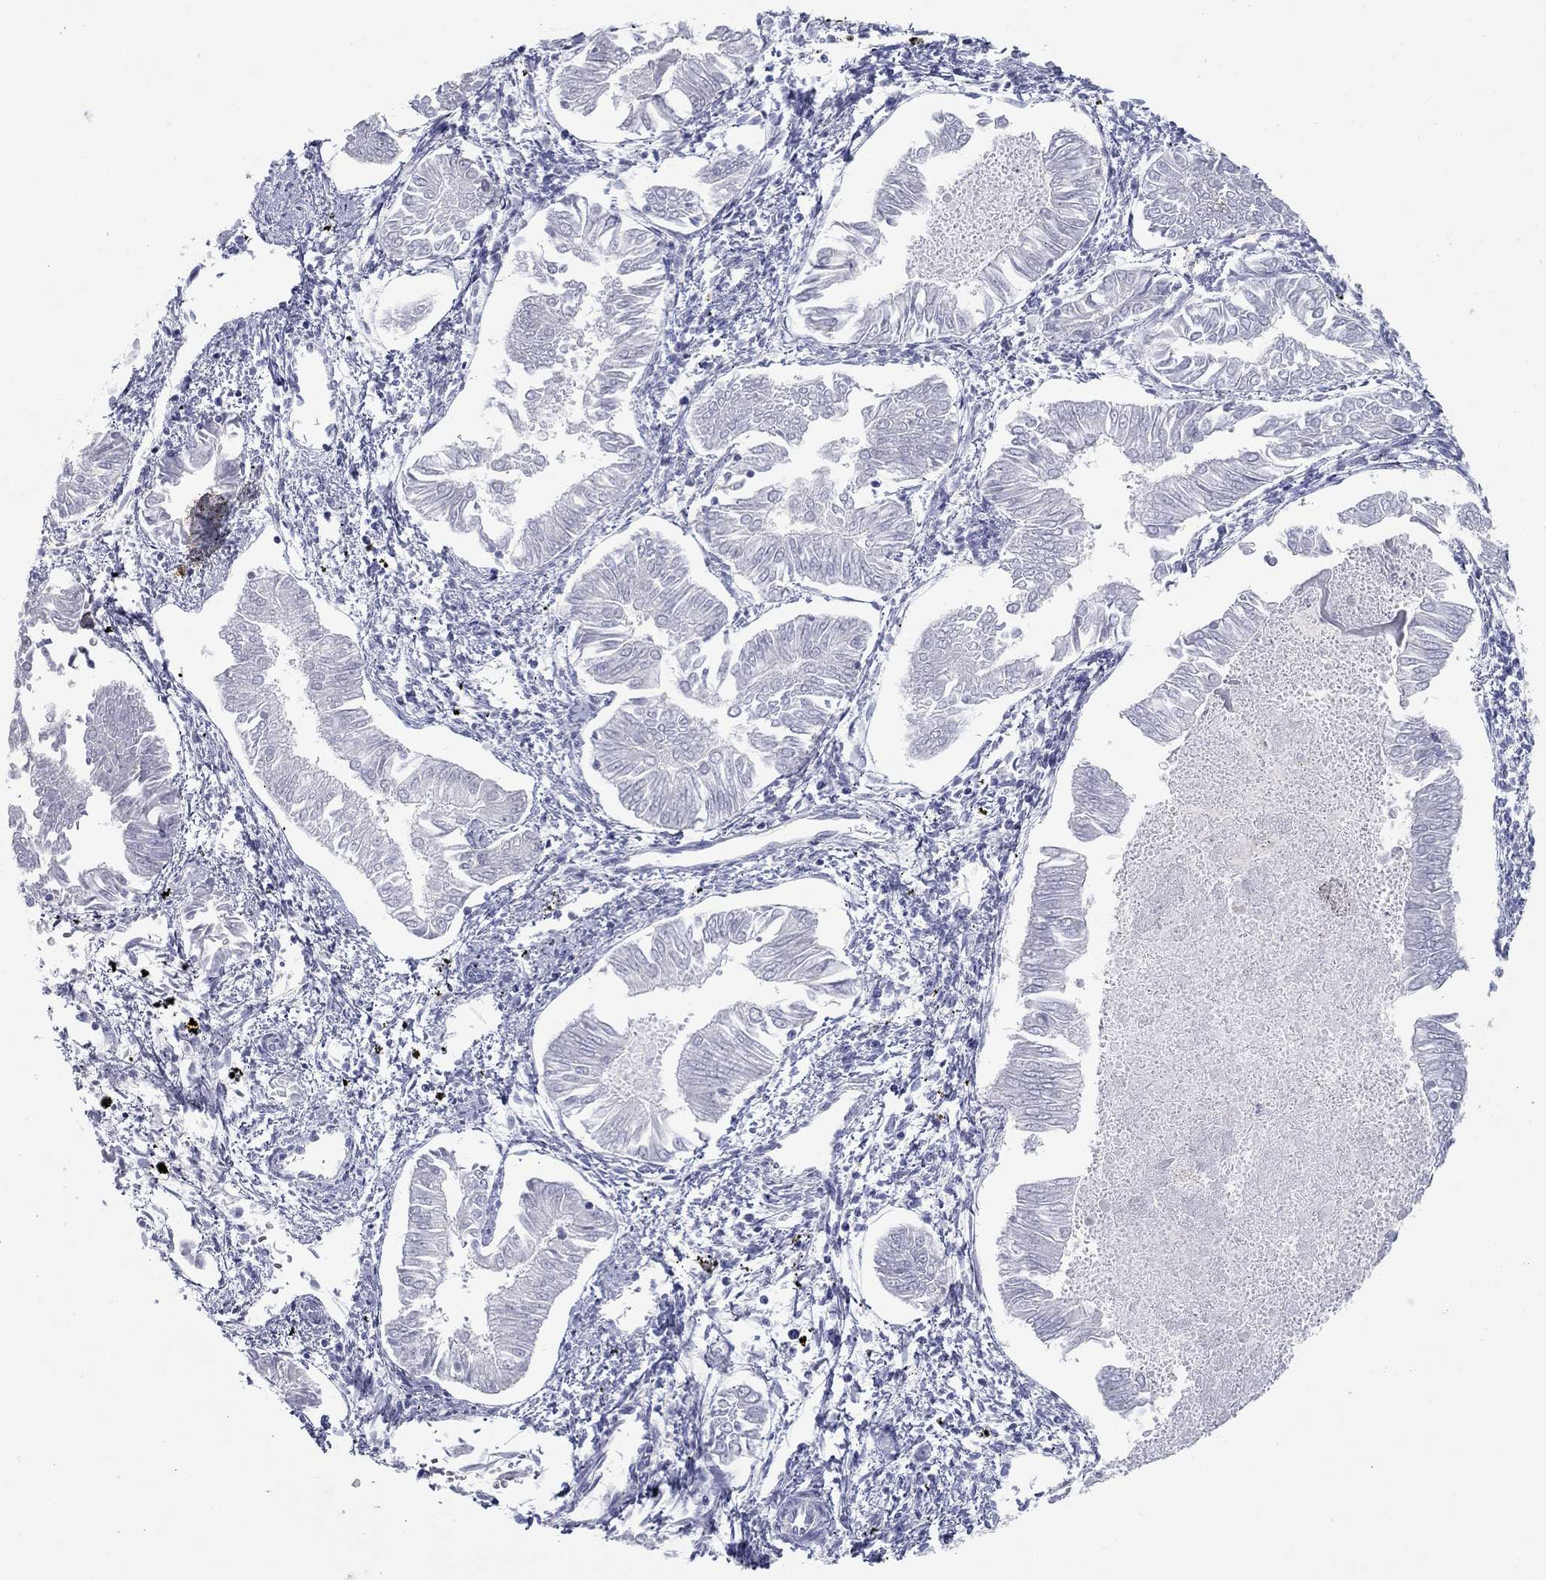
{"staining": {"intensity": "negative", "quantity": "none", "location": "none"}, "tissue": "endometrial cancer", "cell_type": "Tumor cells", "image_type": "cancer", "snomed": [{"axis": "morphology", "description": "Adenocarcinoma, NOS"}, {"axis": "topography", "description": "Endometrium"}], "caption": "This is an IHC photomicrograph of human adenocarcinoma (endometrial). There is no positivity in tumor cells.", "gene": "KRT75", "patient": {"sex": "female", "age": 53}}